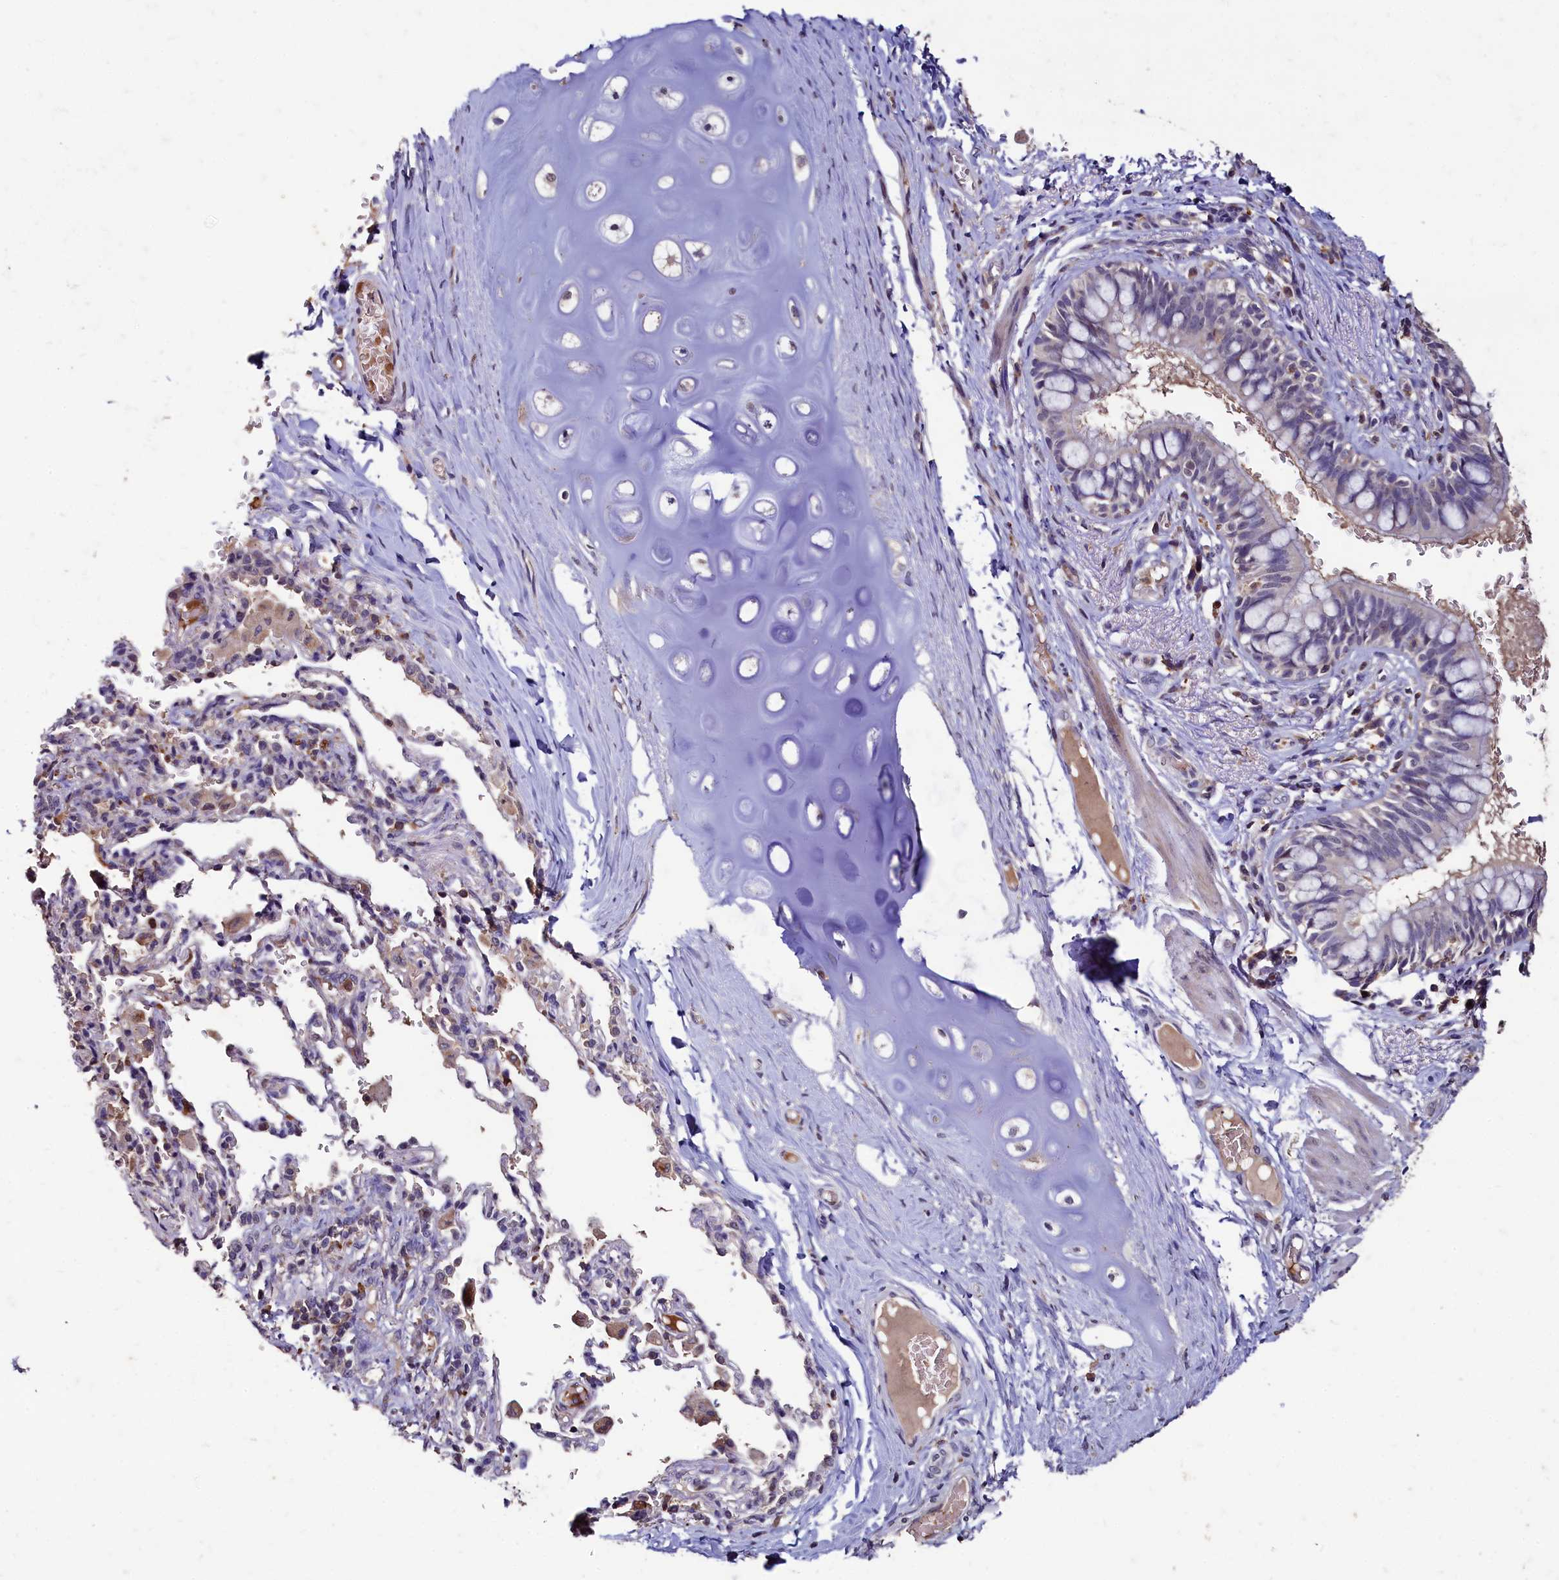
{"staining": {"intensity": "weak", "quantity": "<25%", "location": "cytoplasmic/membranous"}, "tissue": "bronchus", "cell_type": "Respiratory epithelial cells", "image_type": "normal", "snomed": [{"axis": "morphology", "description": "Normal tissue, NOS"}, {"axis": "topography", "description": "Cartilage tissue"}, {"axis": "topography", "description": "Bronchus"}], "caption": "Immunohistochemistry image of normal human bronchus stained for a protein (brown), which displays no staining in respiratory epithelial cells. (DAB immunohistochemistry with hematoxylin counter stain).", "gene": "CSTPP1", "patient": {"sex": "female", "age": 36}}